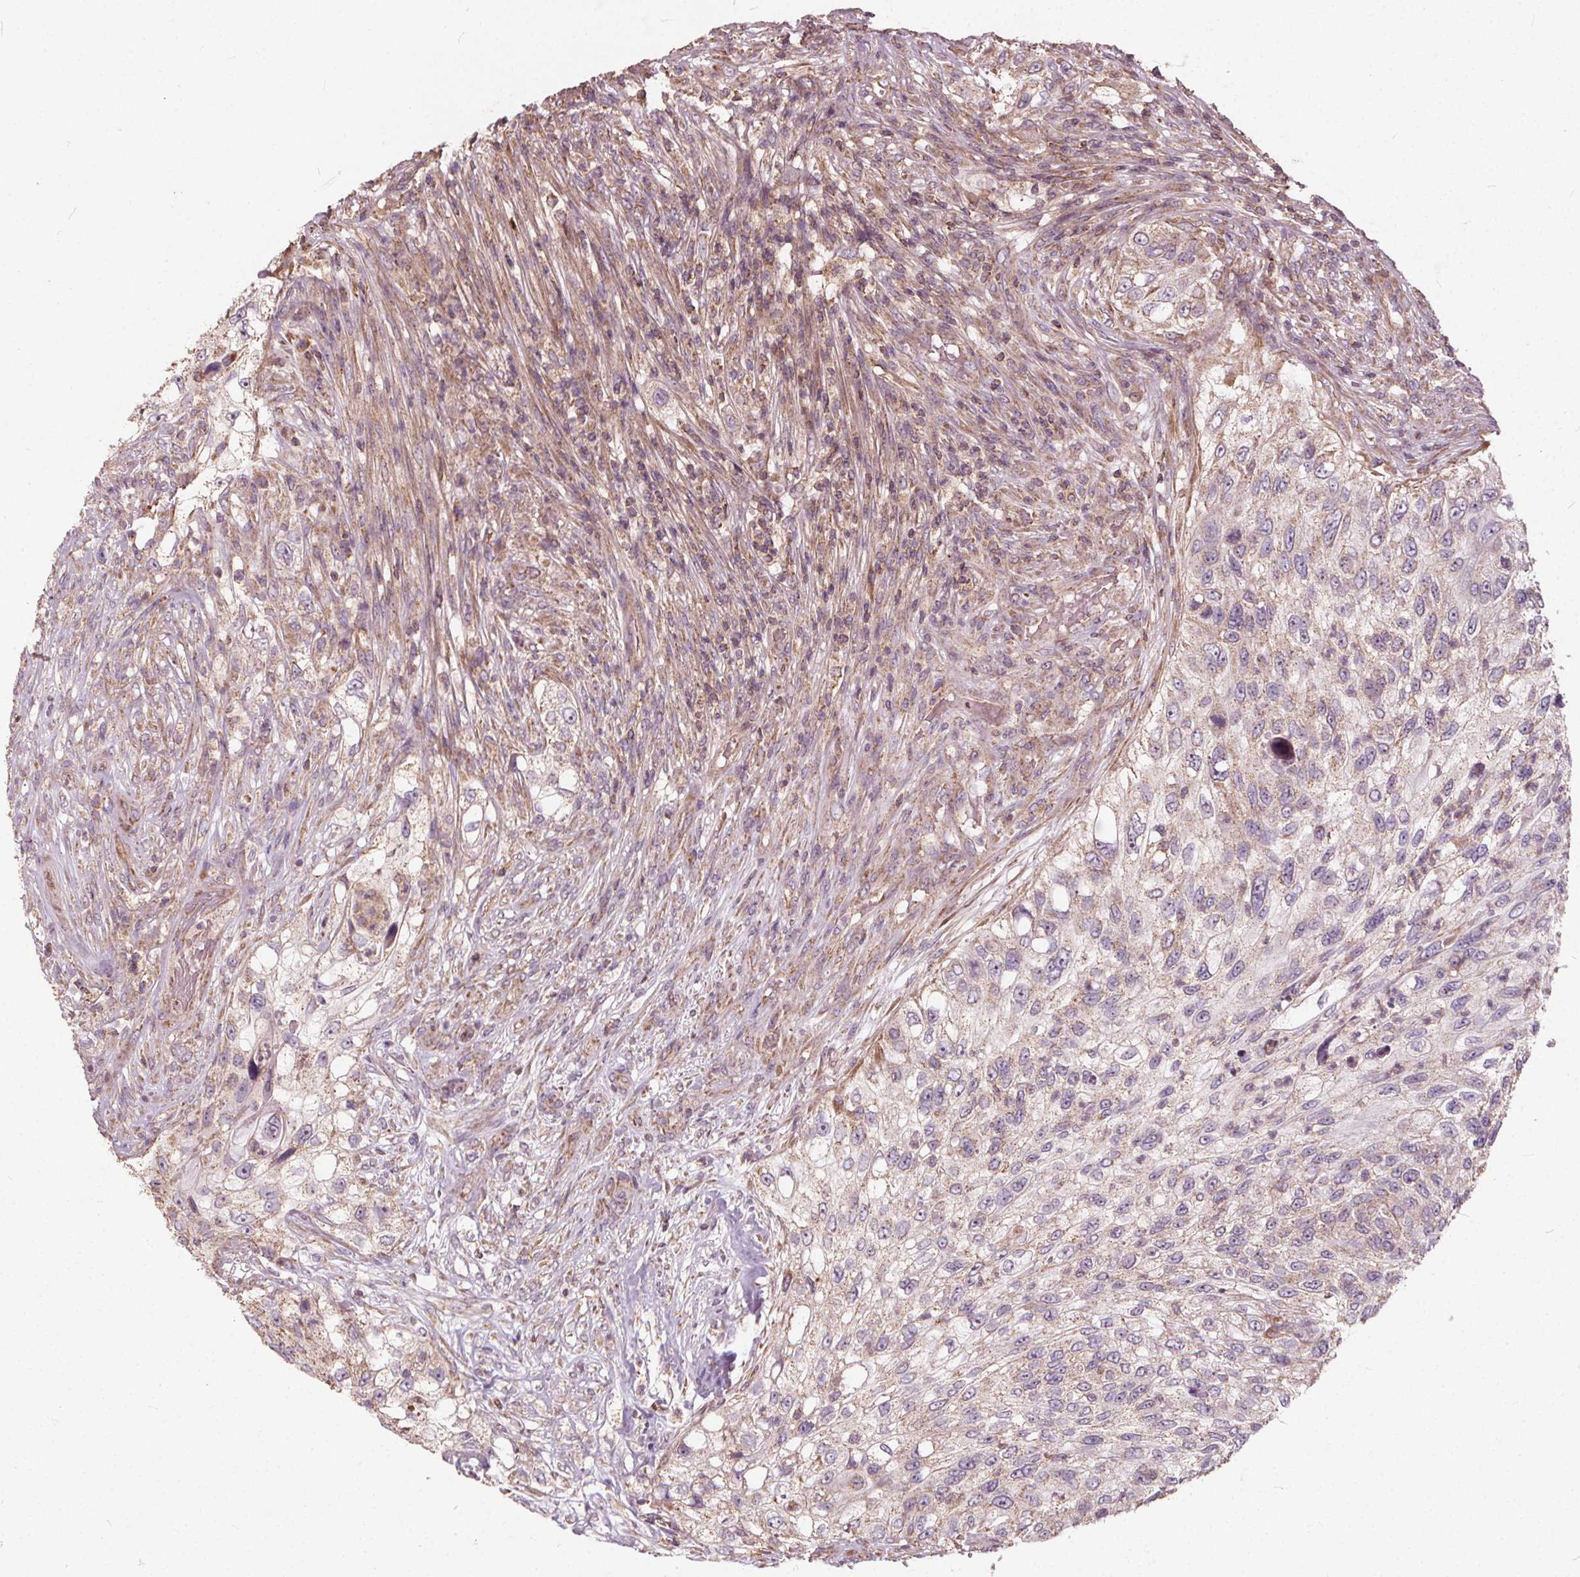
{"staining": {"intensity": "weak", "quantity": "25%-75%", "location": "cytoplasmic/membranous"}, "tissue": "urothelial cancer", "cell_type": "Tumor cells", "image_type": "cancer", "snomed": [{"axis": "morphology", "description": "Urothelial carcinoma, High grade"}, {"axis": "topography", "description": "Urinary bladder"}], "caption": "This is an image of immunohistochemistry (IHC) staining of urothelial cancer, which shows weak positivity in the cytoplasmic/membranous of tumor cells.", "gene": "ORAI2", "patient": {"sex": "female", "age": 60}}